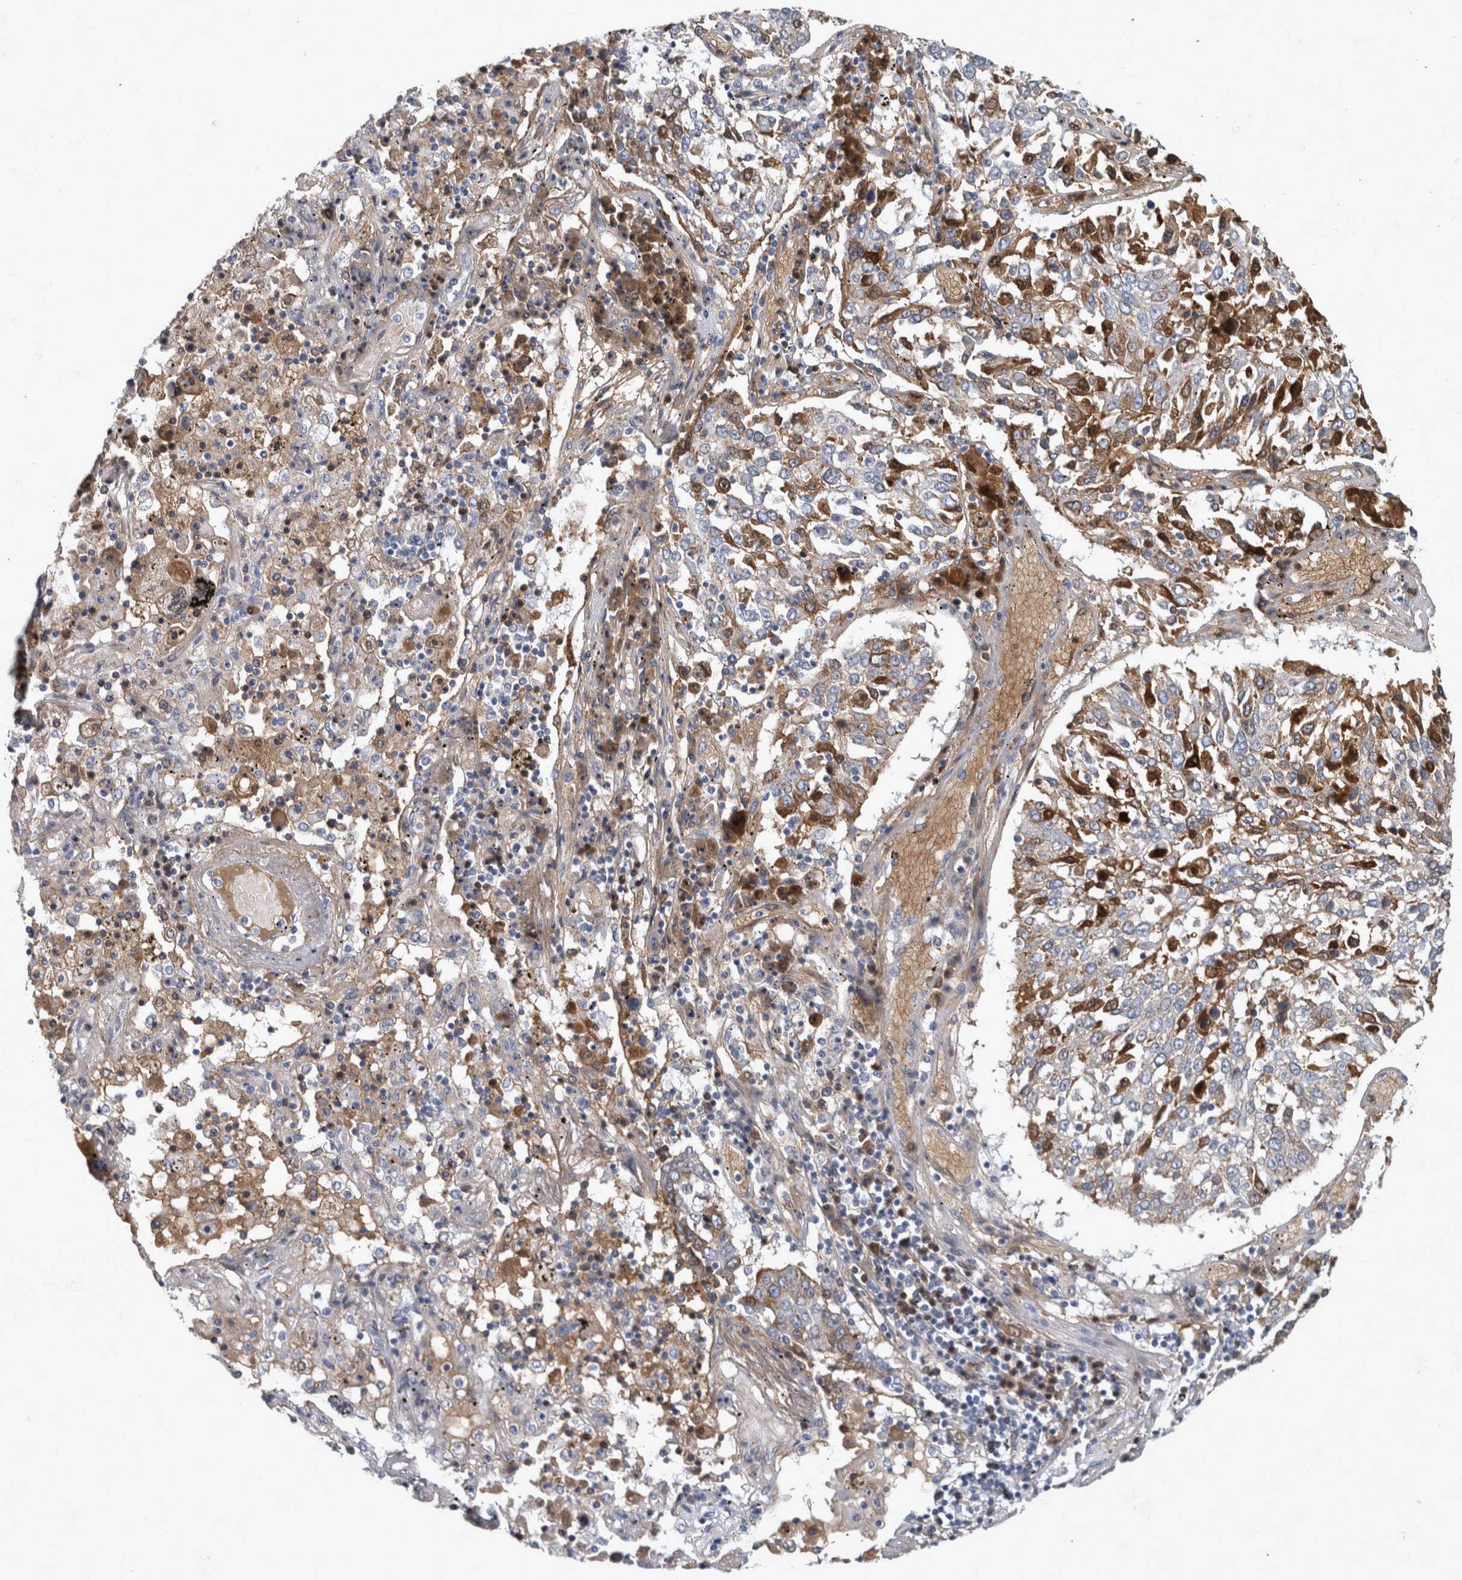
{"staining": {"intensity": "moderate", "quantity": "<25%", "location": "cytoplasmic/membranous"}, "tissue": "lung cancer", "cell_type": "Tumor cells", "image_type": "cancer", "snomed": [{"axis": "morphology", "description": "Squamous cell carcinoma, NOS"}, {"axis": "topography", "description": "Lung"}], "caption": "Brown immunohistochemical staining in lung cancer displays moderate cytoplasmic/membranous expression in approximately <25% of tumor cells.", "gene": "DSG2", "patient": {"sex": "male", "age": 65}}